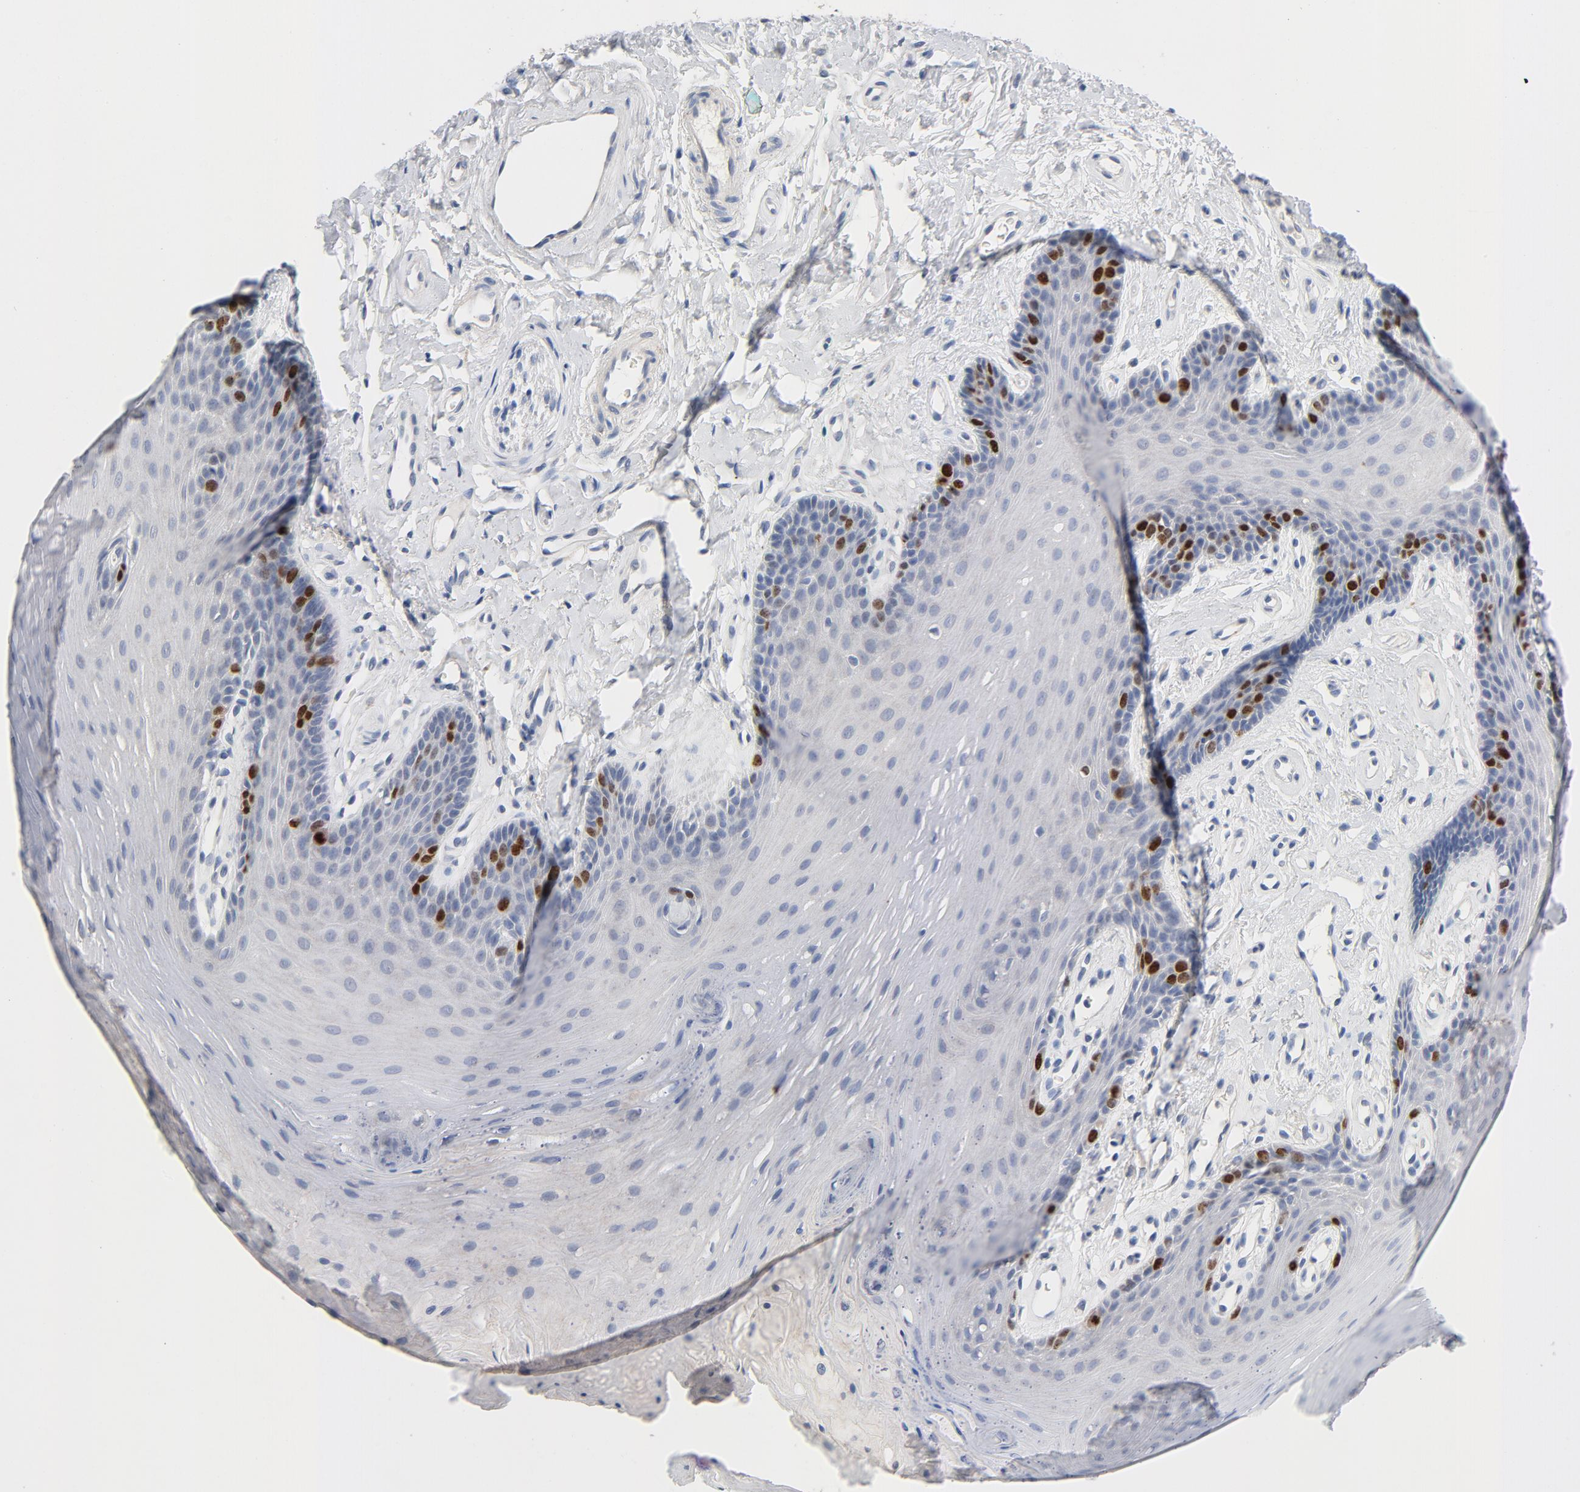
{"staining": {"intensity": "strong", "quantity": "<25%", "location": "nuclear"}, "tissue": "oral mucosa", "cell_type": "Squamous epithelial cells", "image_type": "normal", "snomed": [{"axis": "morphology", "description": "Normal tissue, NOS"}, {"axis": "topography", "description": "Oral tissue"}], "caption": "Unremarkable oral mucosa displays strong nuclear staining in about <25% of squamous epithelial cells, visualized by immunohistochemistry.", "gene": "BIRC5", "patient": {"sex": "male", "age": 62}}